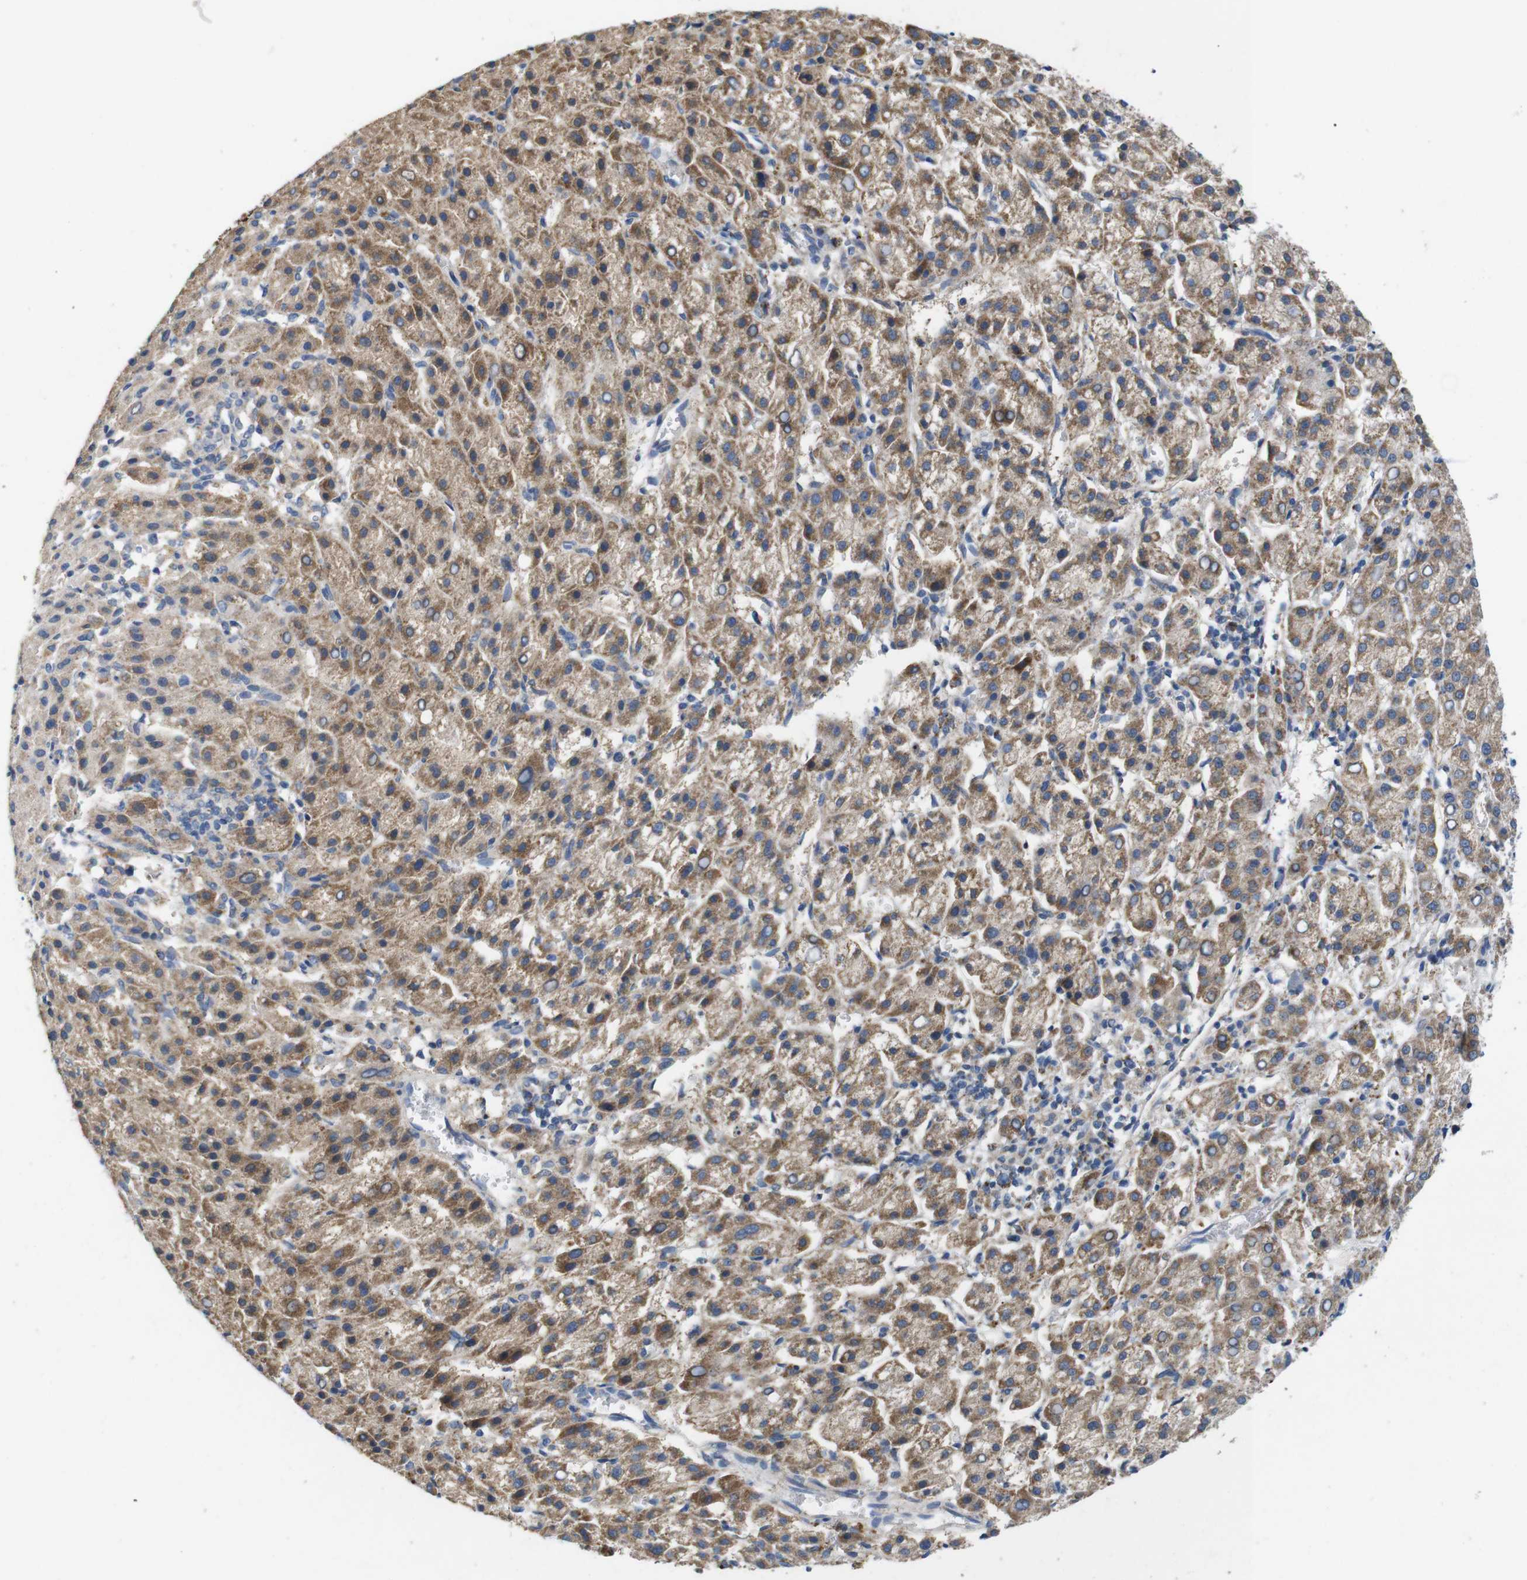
{"staining": {"intensity": "moderate", "quantity": ">75%", "location": "cytoplasmic/membranous"}, "tissue": "liver cancer", "cell_type": "Tumor cells", "image_type": "cancer", "snomed": [{"axis": "morphology", "description": "Carcinoma, Hepatocellular, NOS"}, {"axis": "topography", "description": "Liver"}], "caption": "Protein staining of liver cancer (hepatocellular carcinoma) tissue displays moderate cytoplasmic/membranous staining in approximately >75% of tumor cells.", "gene": "F2RL1", "patient": {"sex": "female", "age": 58}}